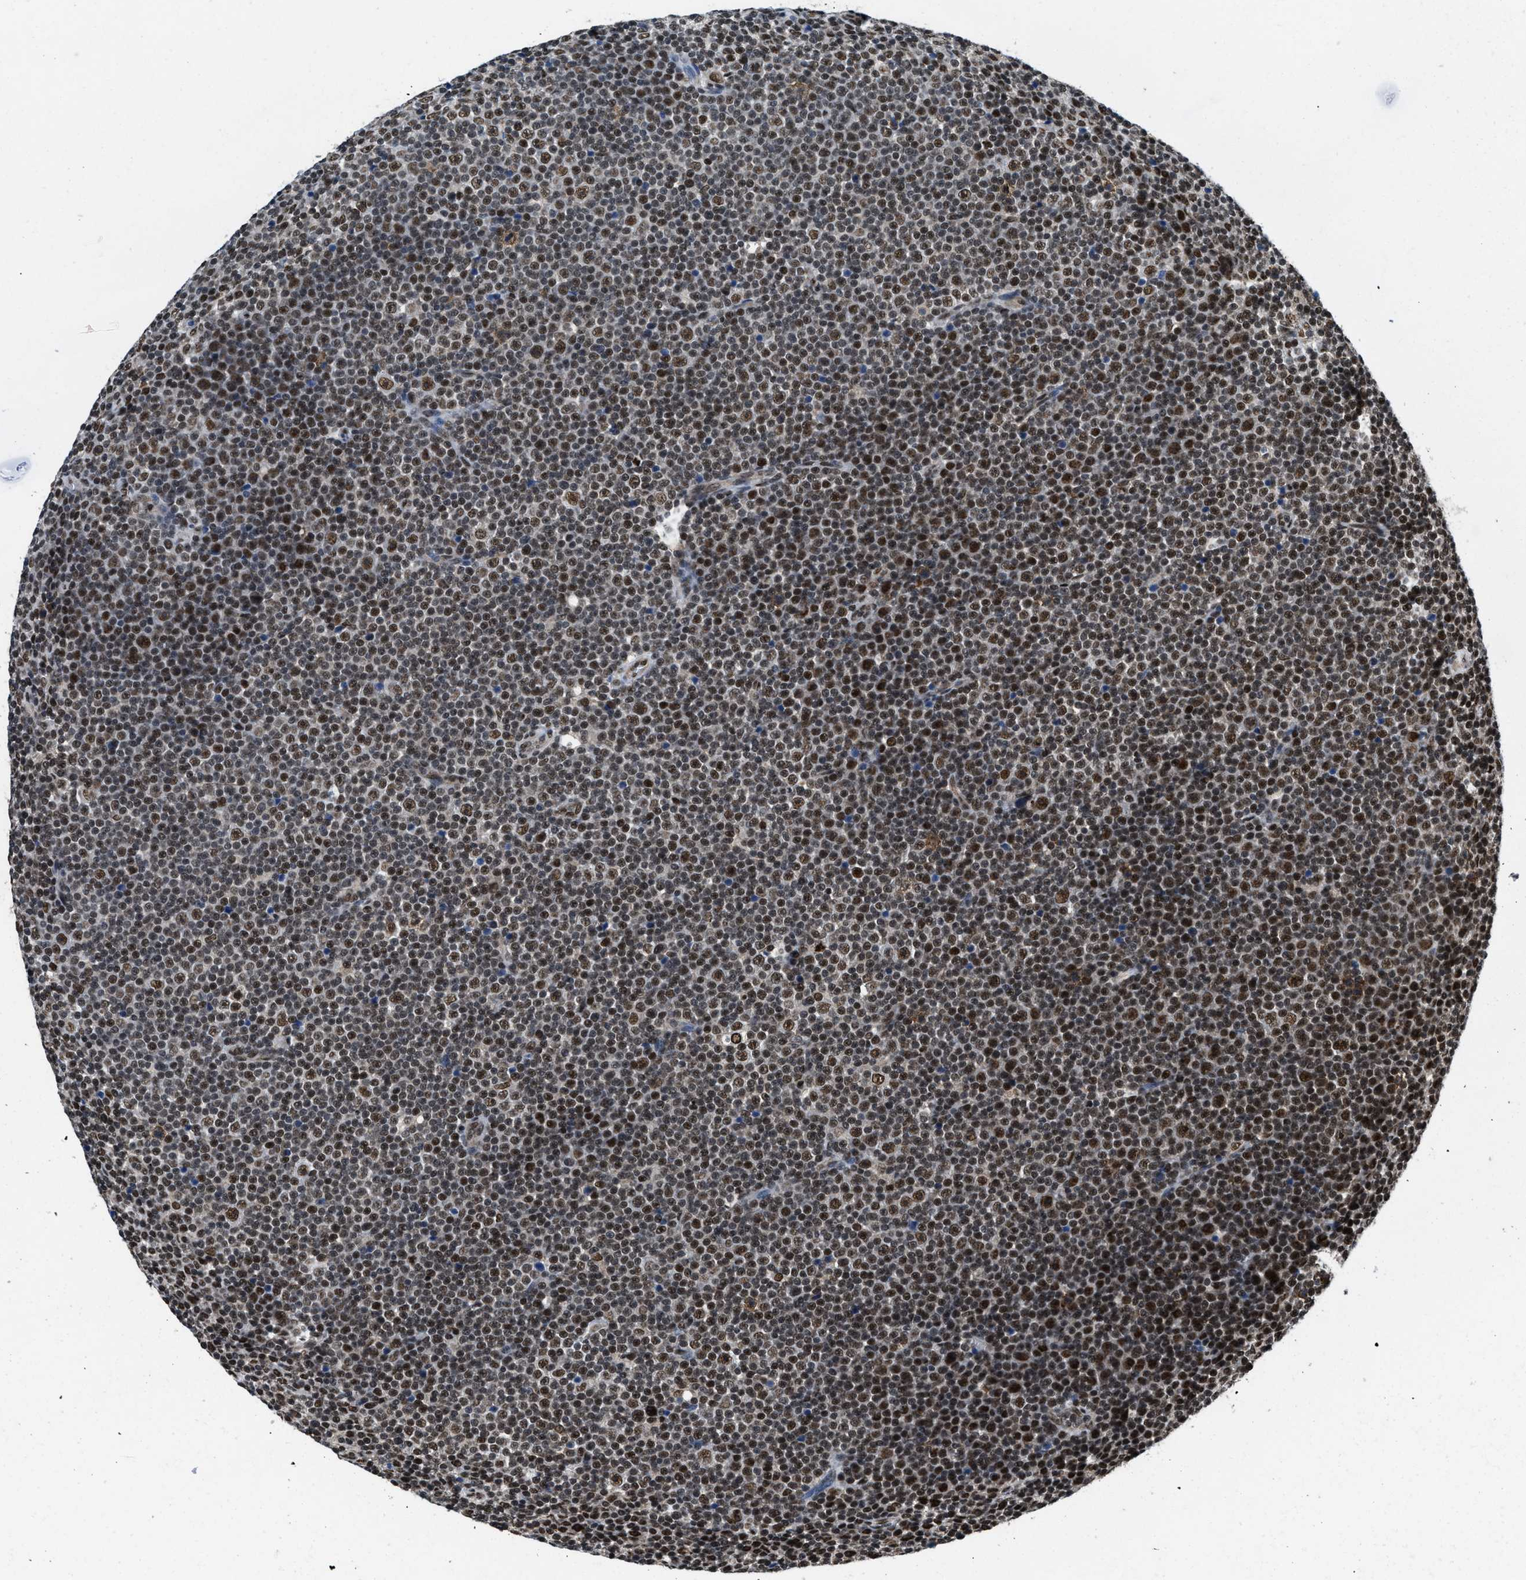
{"staining": {"intensity": "strong", "quantity": ">75%", "location": "nuclear"}, "tissue": "lymphoma", "cell_type": "Tumor cells", "image_type": "cancer", "snomed": [{"axis": "morphology", "description": "Malignant lymphoma, non-Hodgkin's type, Low grade"}, {"axis": "topography", "description": "Lymph node"}], "caption": "Low-grade malignant lymphoma, non-Hodgkin's type stained for a protein exhibits strong nuclear positivity in tumor cells.", "gene": "SAFB", "patient": {"sex": "female", "age": 67}}